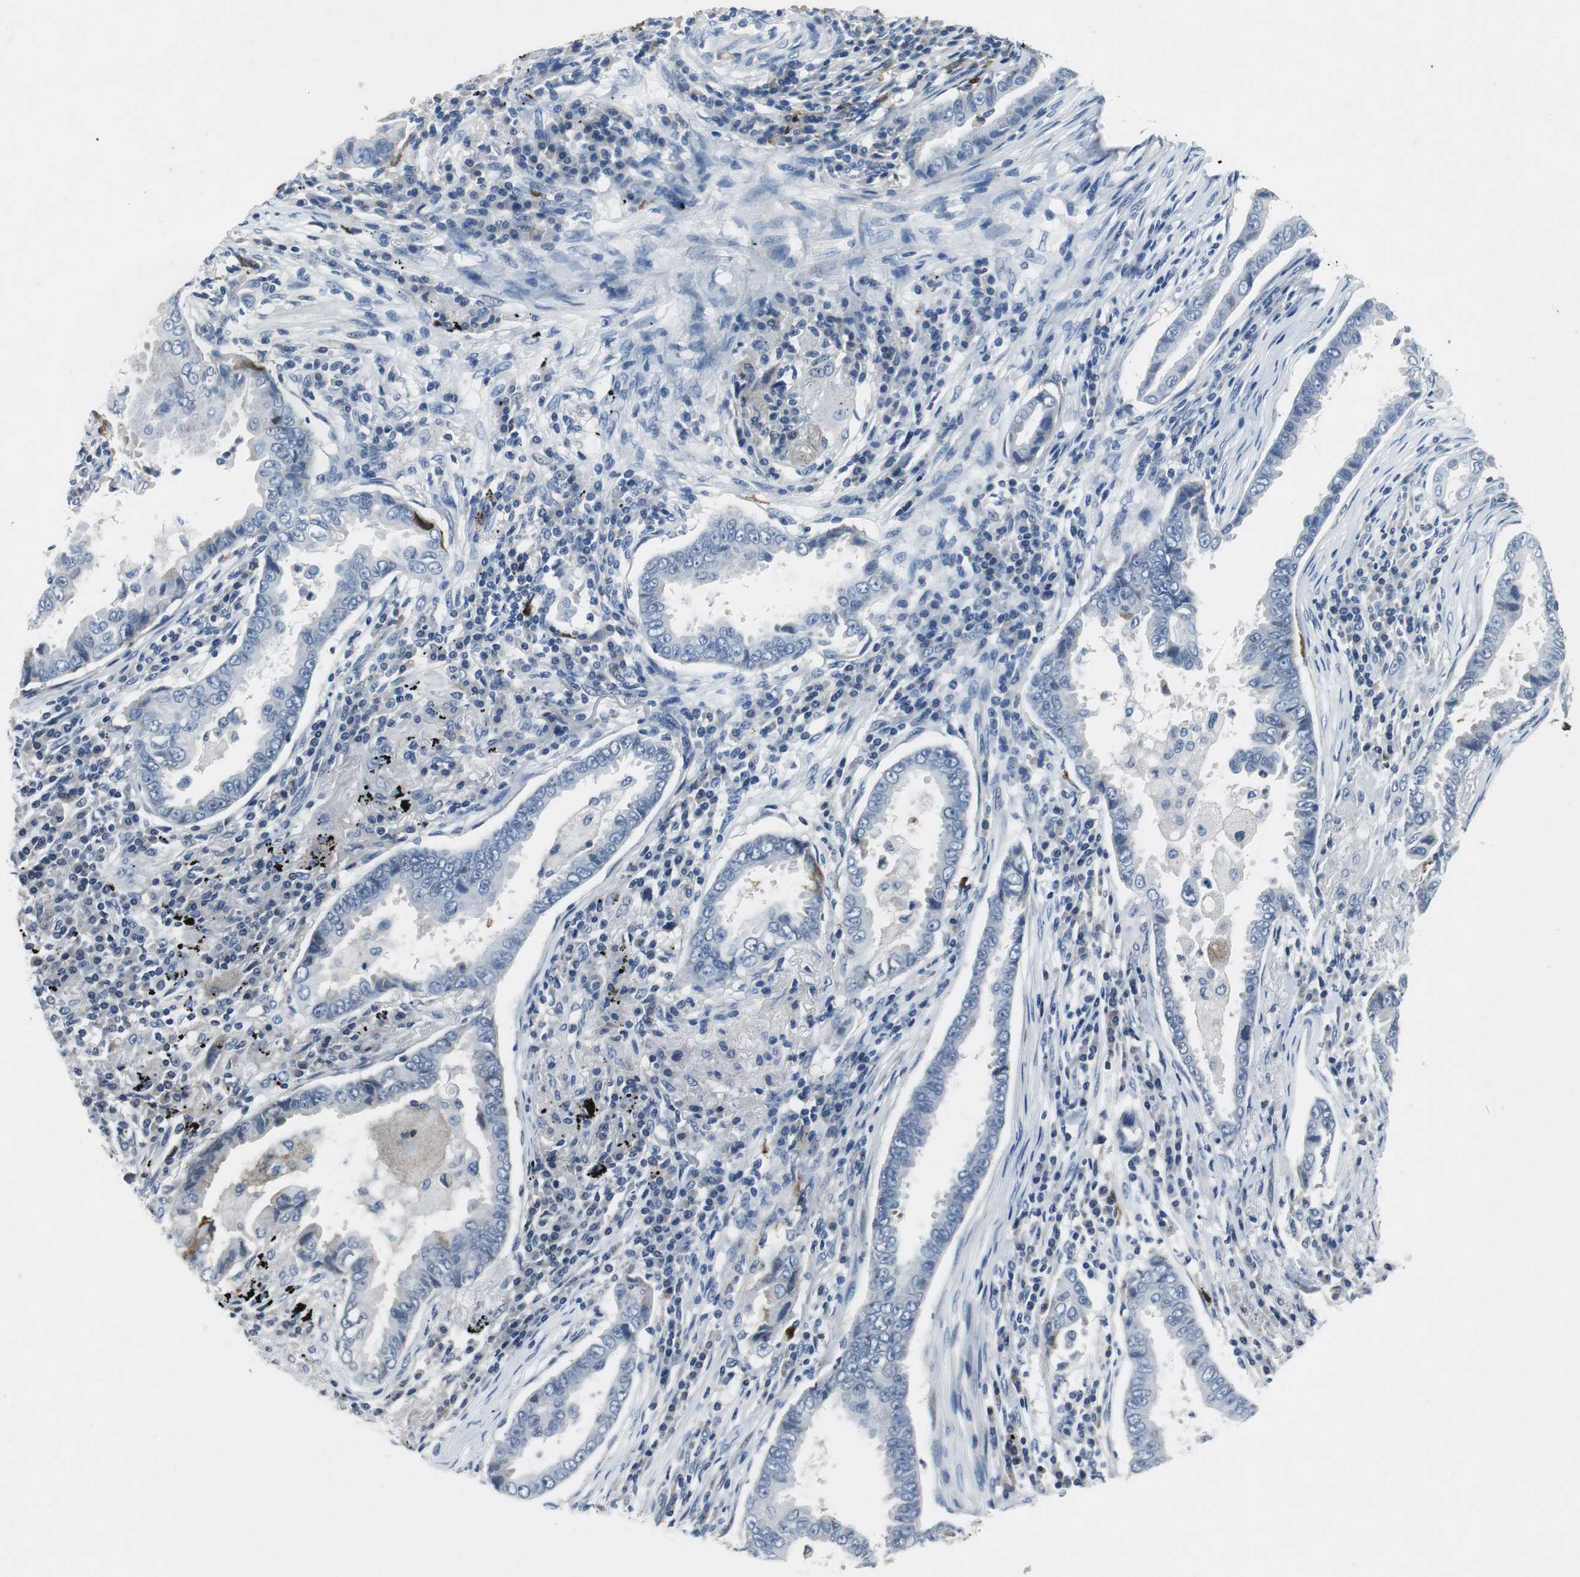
{"staining": {"intensity": "negative", "quantity": "none", "location": "none"}, "tissue": "lung cancer", "cell_type": "Tumor cells", "image_type": "cancer", "snomed": [{"axis": "morphology", "description": "Normal tissue, NOS"}, {"axis": "morphology", "description": "Inflammation, NOS"}, {"axis": "morphology", "description": "Adenocarcinoma, NOS"}, {"axis": "topography", "description": "Lung"}], "caption": "IHC photomicrograph of adenocarcinoma (lung) stained for a protein (brown), which shows no staining in tumor cells.", "gene": "ORM1", "patient": {"sex": "female", "age": 64}}